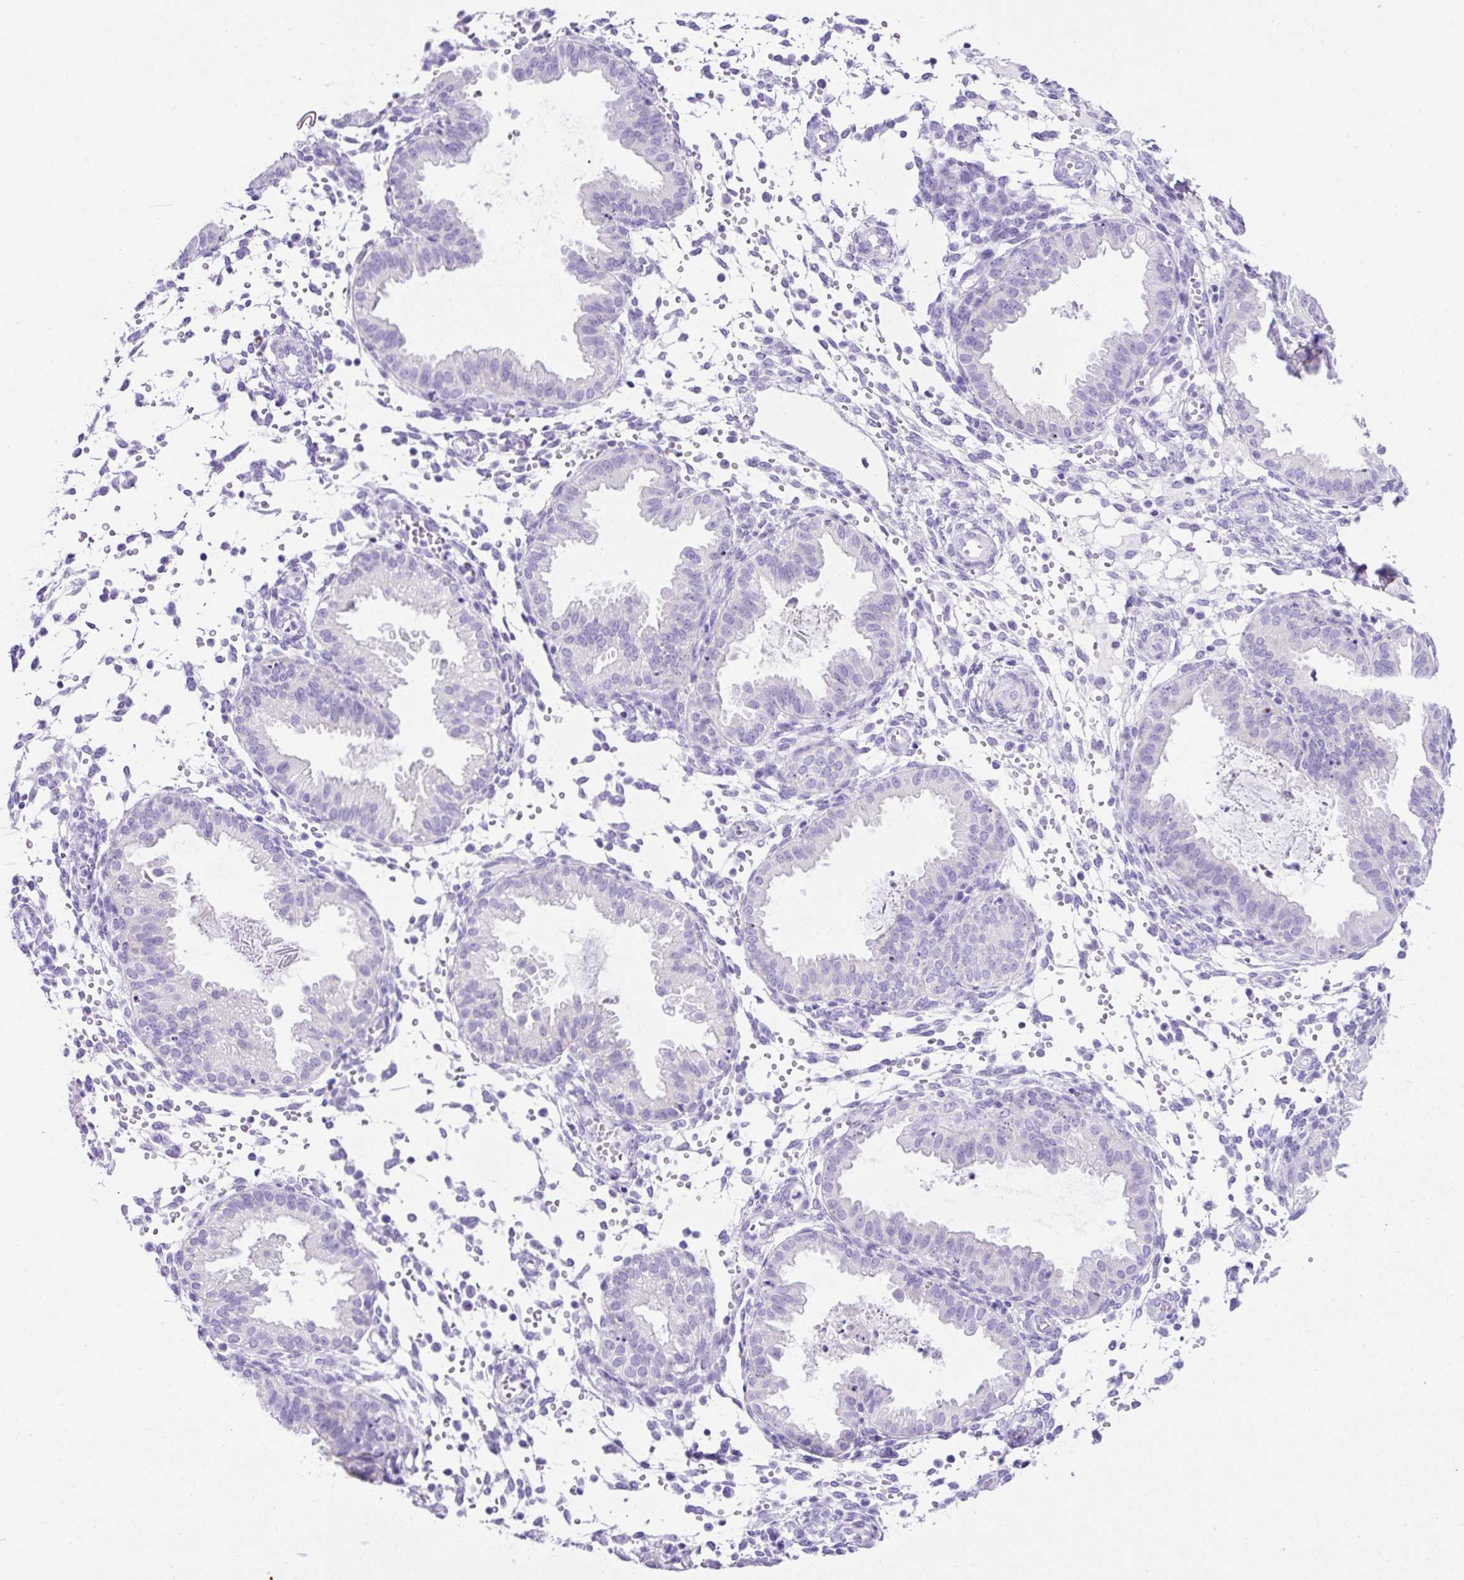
{"staining": {"intensity": "negative", "quantity": "none", "location": "none"}, "tissue": "endometrium", "cell_type": "Cells in endometrial stroma", "image_type": "normal", "snomed": [{"axis": "morphology", "description": "Normal tissue, NOS"}, {"axis": "topography", "description": "Endometrium"}], "caption": "Immunohistochemical staining of unremarkable human endometrium reveals no significant positivity in cells in endometrial stroma. (DAB (3,3'-diaminobenzidine) IHC visualized using brightfield microscopy, high magnification).", "gene": "KRT12", "patient": {"sex": "female", "age": 33}}